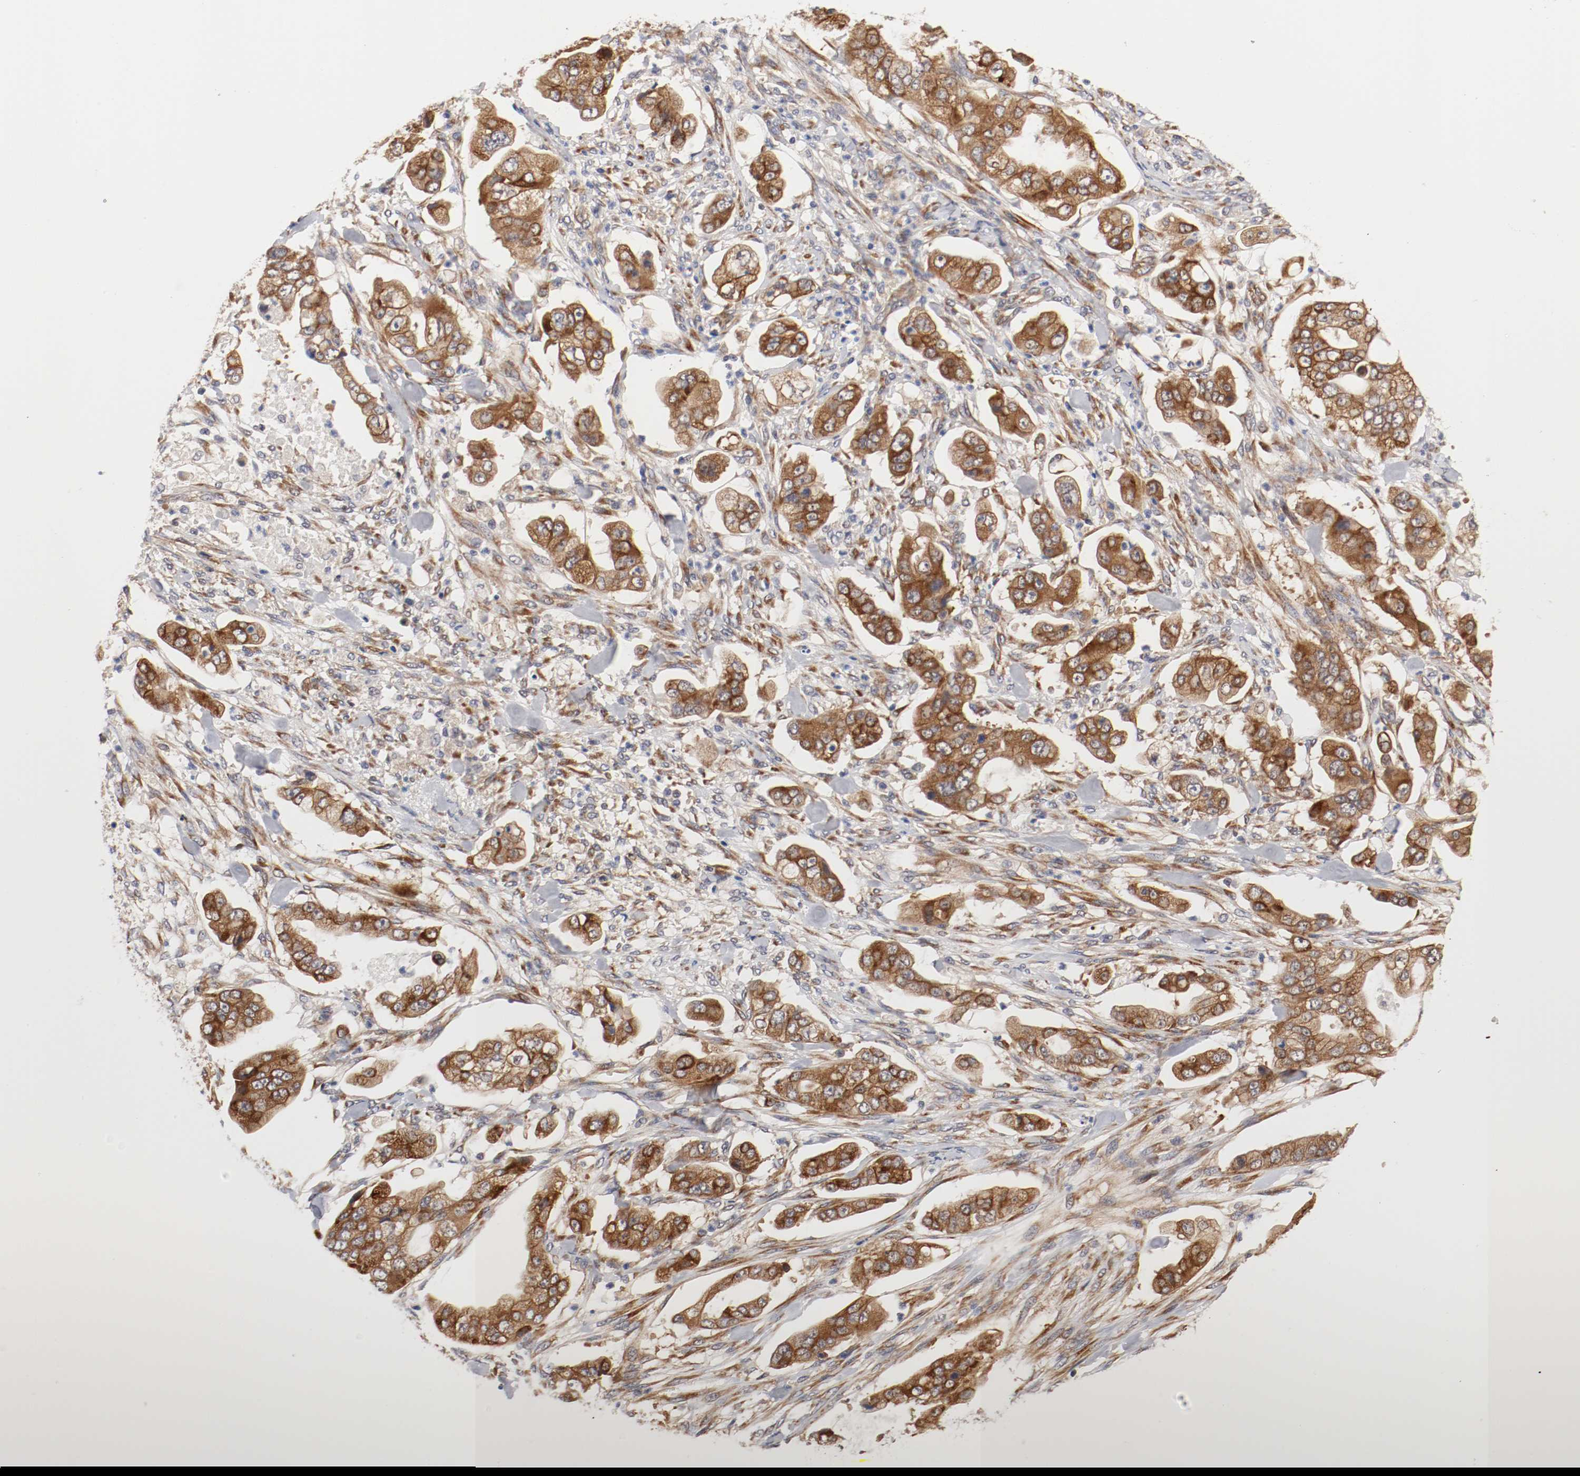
{"staining": {"intensity": "strong", "quantity": ">75%", "location": "cytoplasmic/membranous"}, "tissue": "stomach cancer", "cell_type": "Tumor cells", "image_type": "cancer", "snomed": [{"axis": "morphology", "description": "Adenocarcinoma, NOS"}, {"axis": "topography", "description": "Stomach"}], "caption": "Brown immunohistochemical staining in human adenocarcinoma (stomach) exhibits strong cytoplasmic/membranous positivity in about >75% of tumor cells. (Stains: DAB in brown, nuclei in blue, Microscopy: brightfield microscopy at high magnification).", "gene": "FKBP3", "patient": {"sex": "male", "age": 62}}